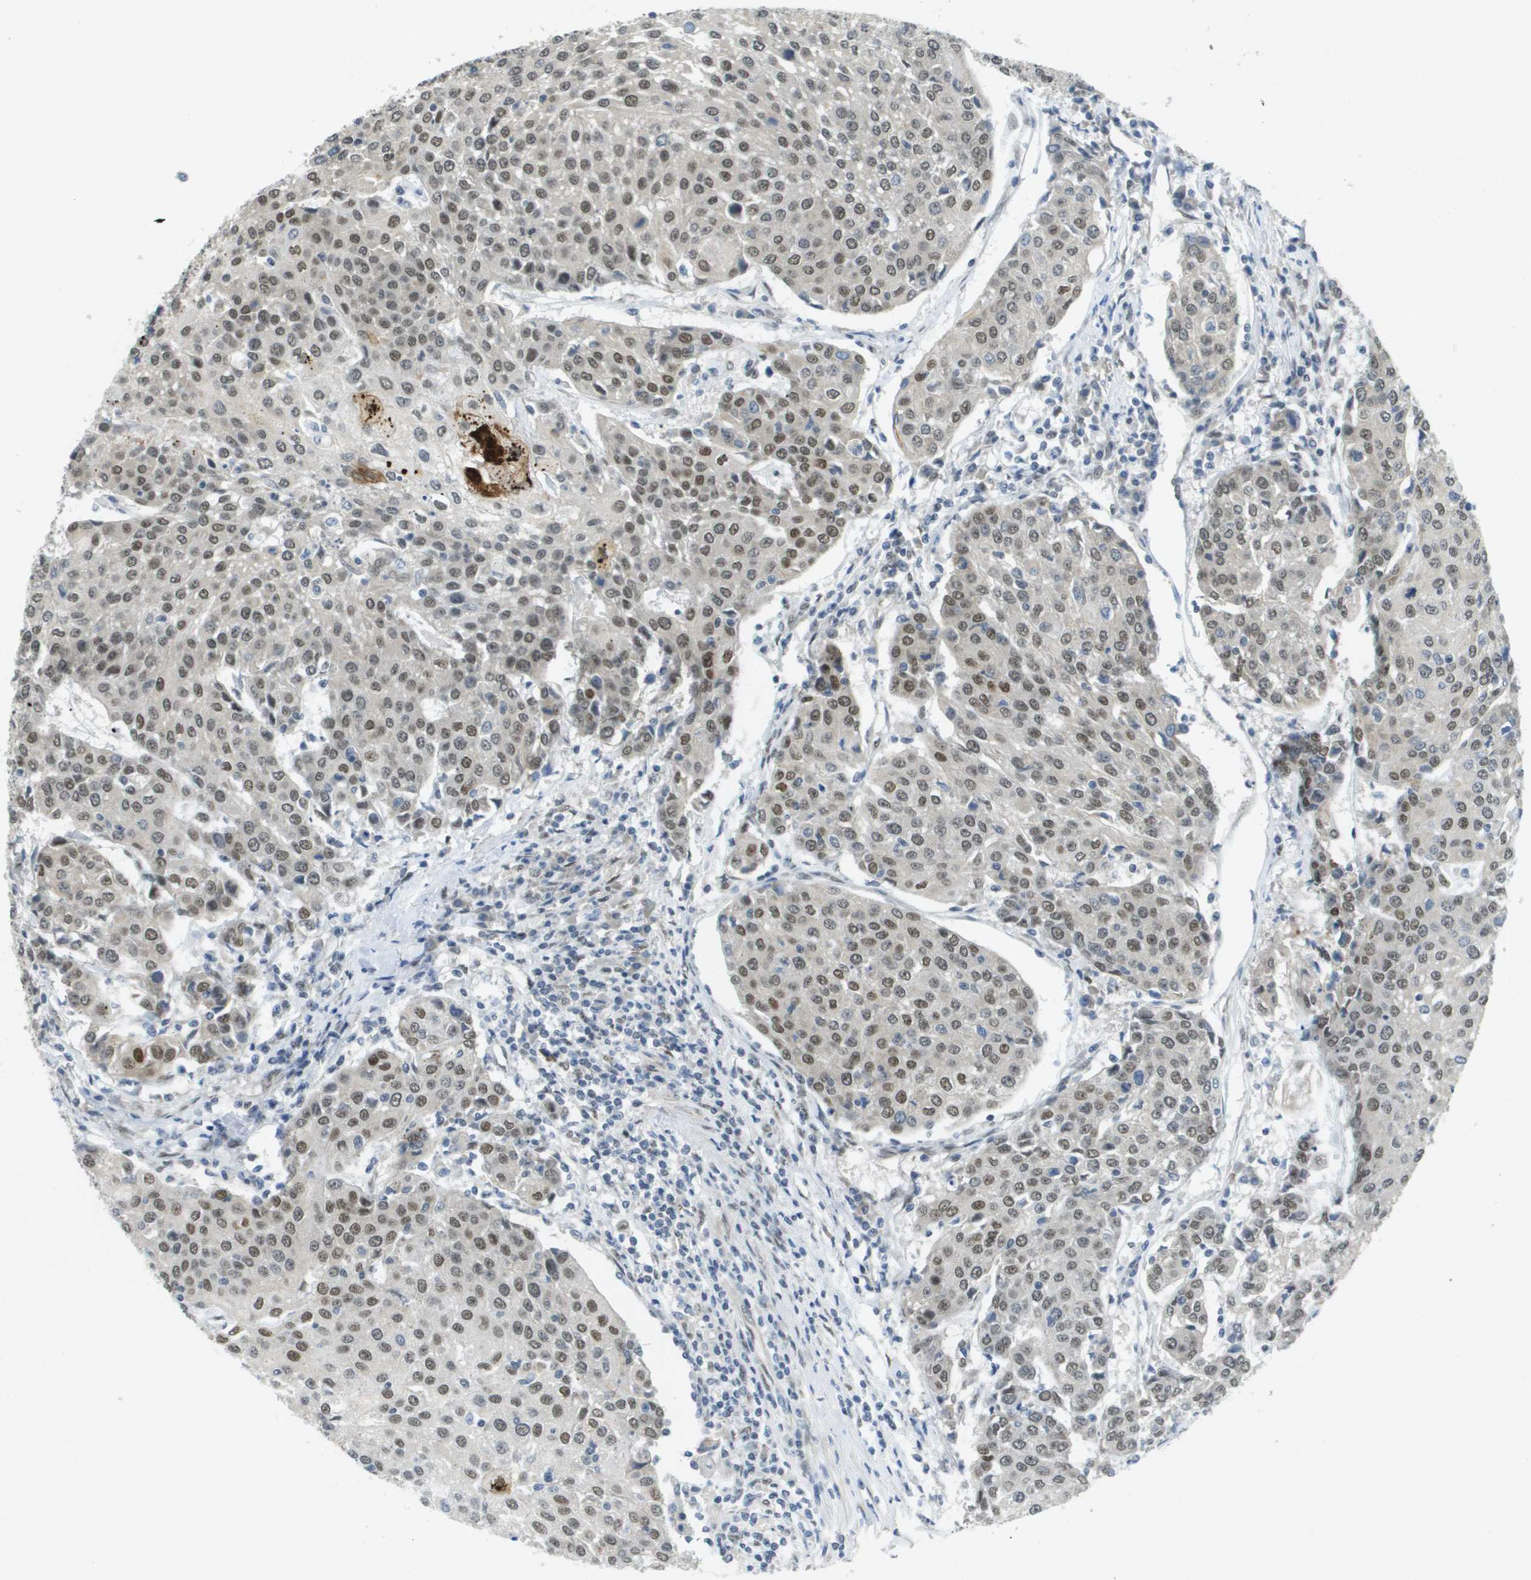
{"staining": {"intensity": "moderate", "quantity": ">75%", "location": "nuclear"}, "tissue": "urothelial cancer", "cell_type": "Tumor cells", "image_type": "cancer", "snomed": [{"axis": "morphology", "description": "Urothelial carcinoma, High grade"}, {"axis": "topography", "description": "Urinary bladder"}], "caption": "Urothelial cancer was stained to show a protein in brown. There is medium levels of moderate nuclear positivity in about >75% of tumor cells. The staining was performed using DAB (3,3'-diaminobenzidine), with brown indicating positive protein expression. Nuclei are stained blue with hematoxylin.", "gene": "ARID1B", "patient": {"sex": "female", "age": 85}}